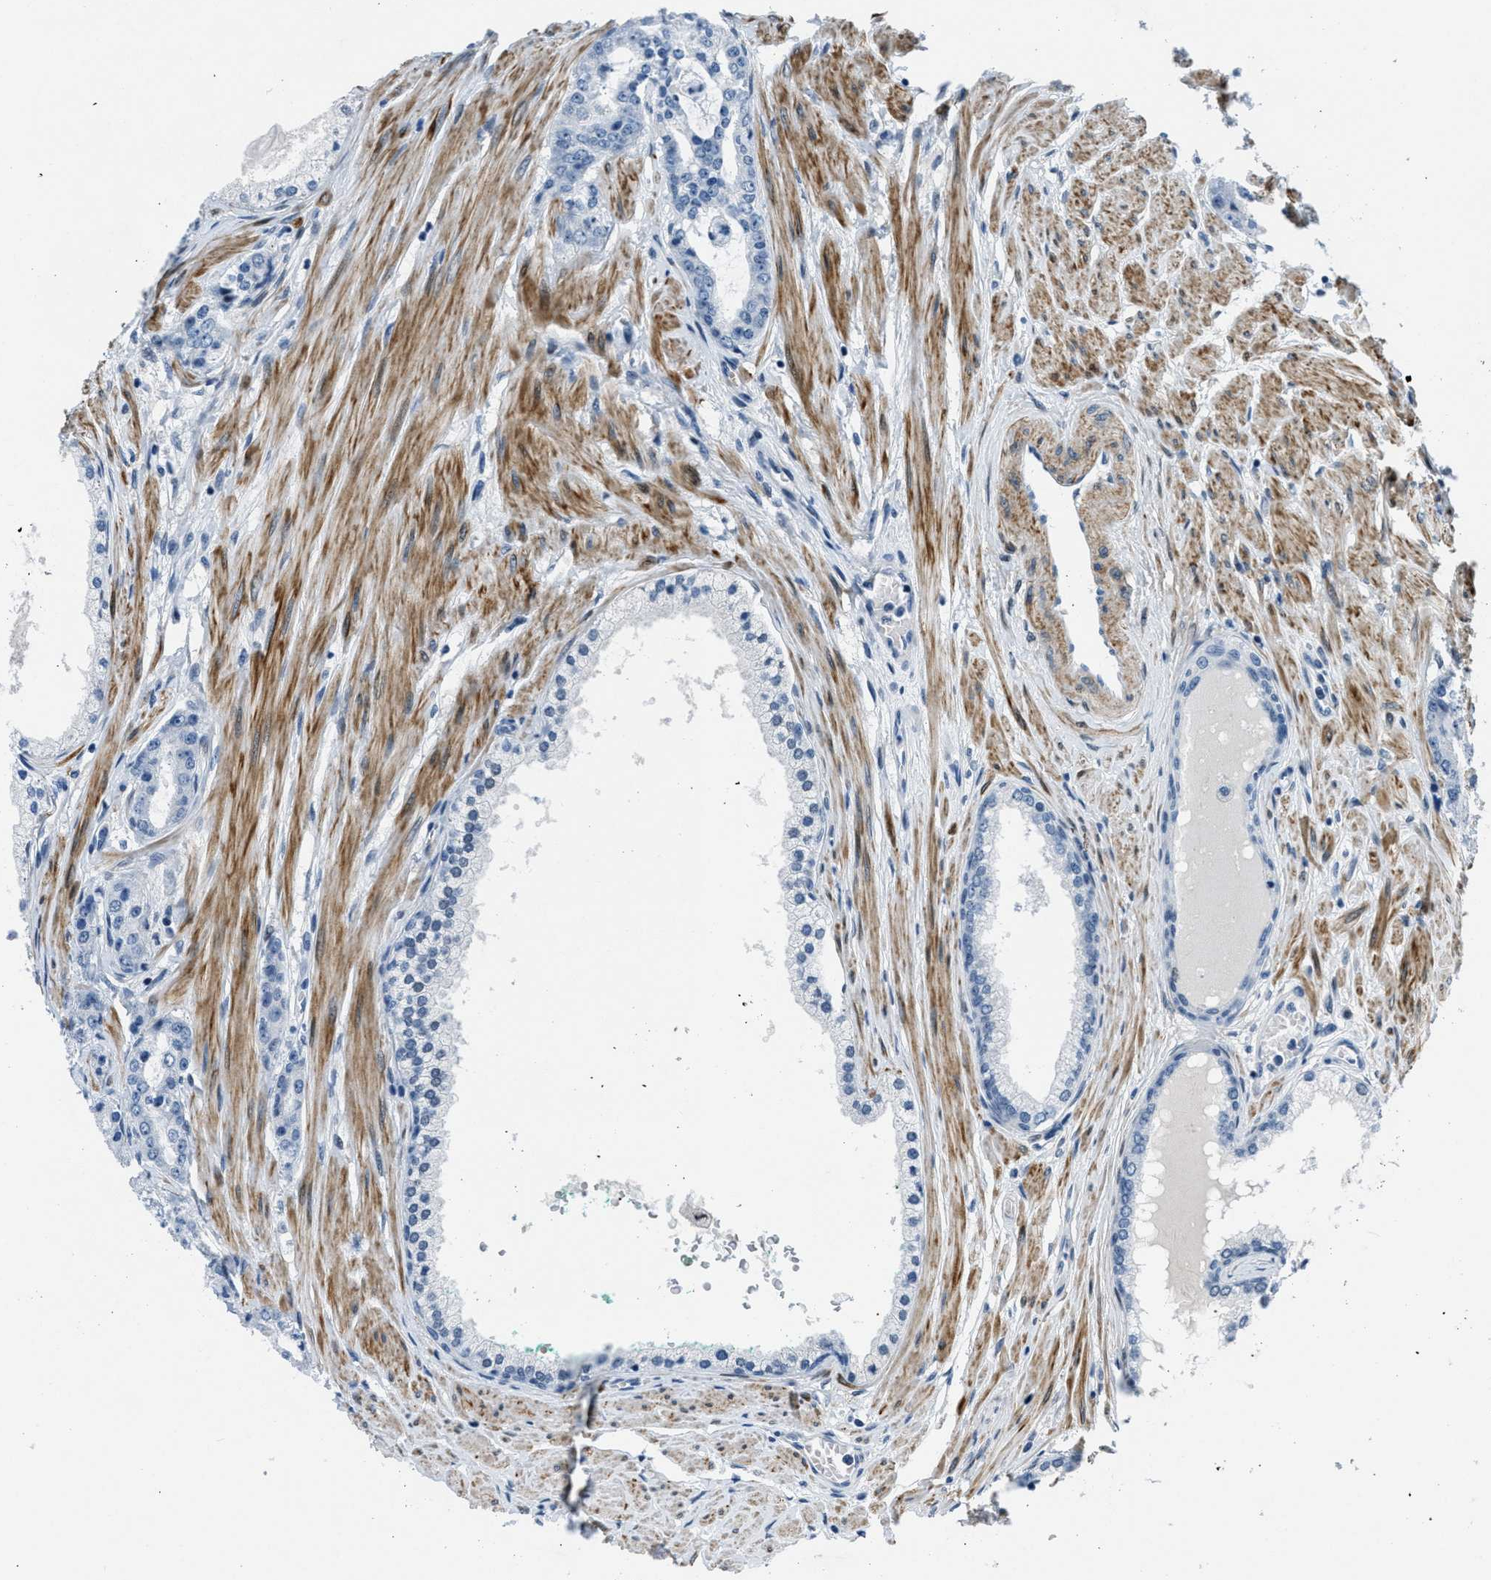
{"staining": {"intensity": "negative", "quantity": "none", "location": "none"}, "tissue": "prostate cancer", "cell_type": "Tumor cells", "image_type": "cancer", "snomed": [{"axis": "morphology", "description": "Adenocarcinoma, Low grade"}, {"axis": "topography", "description": "Prostate"}], "caption": "This is an IHC histopathology image of human low-grade adenocarcinoma (prostate). There is no staining in tumor cells.", "gene": "ZDHHC23", "patient": {"sex": "male", "age": 63}}